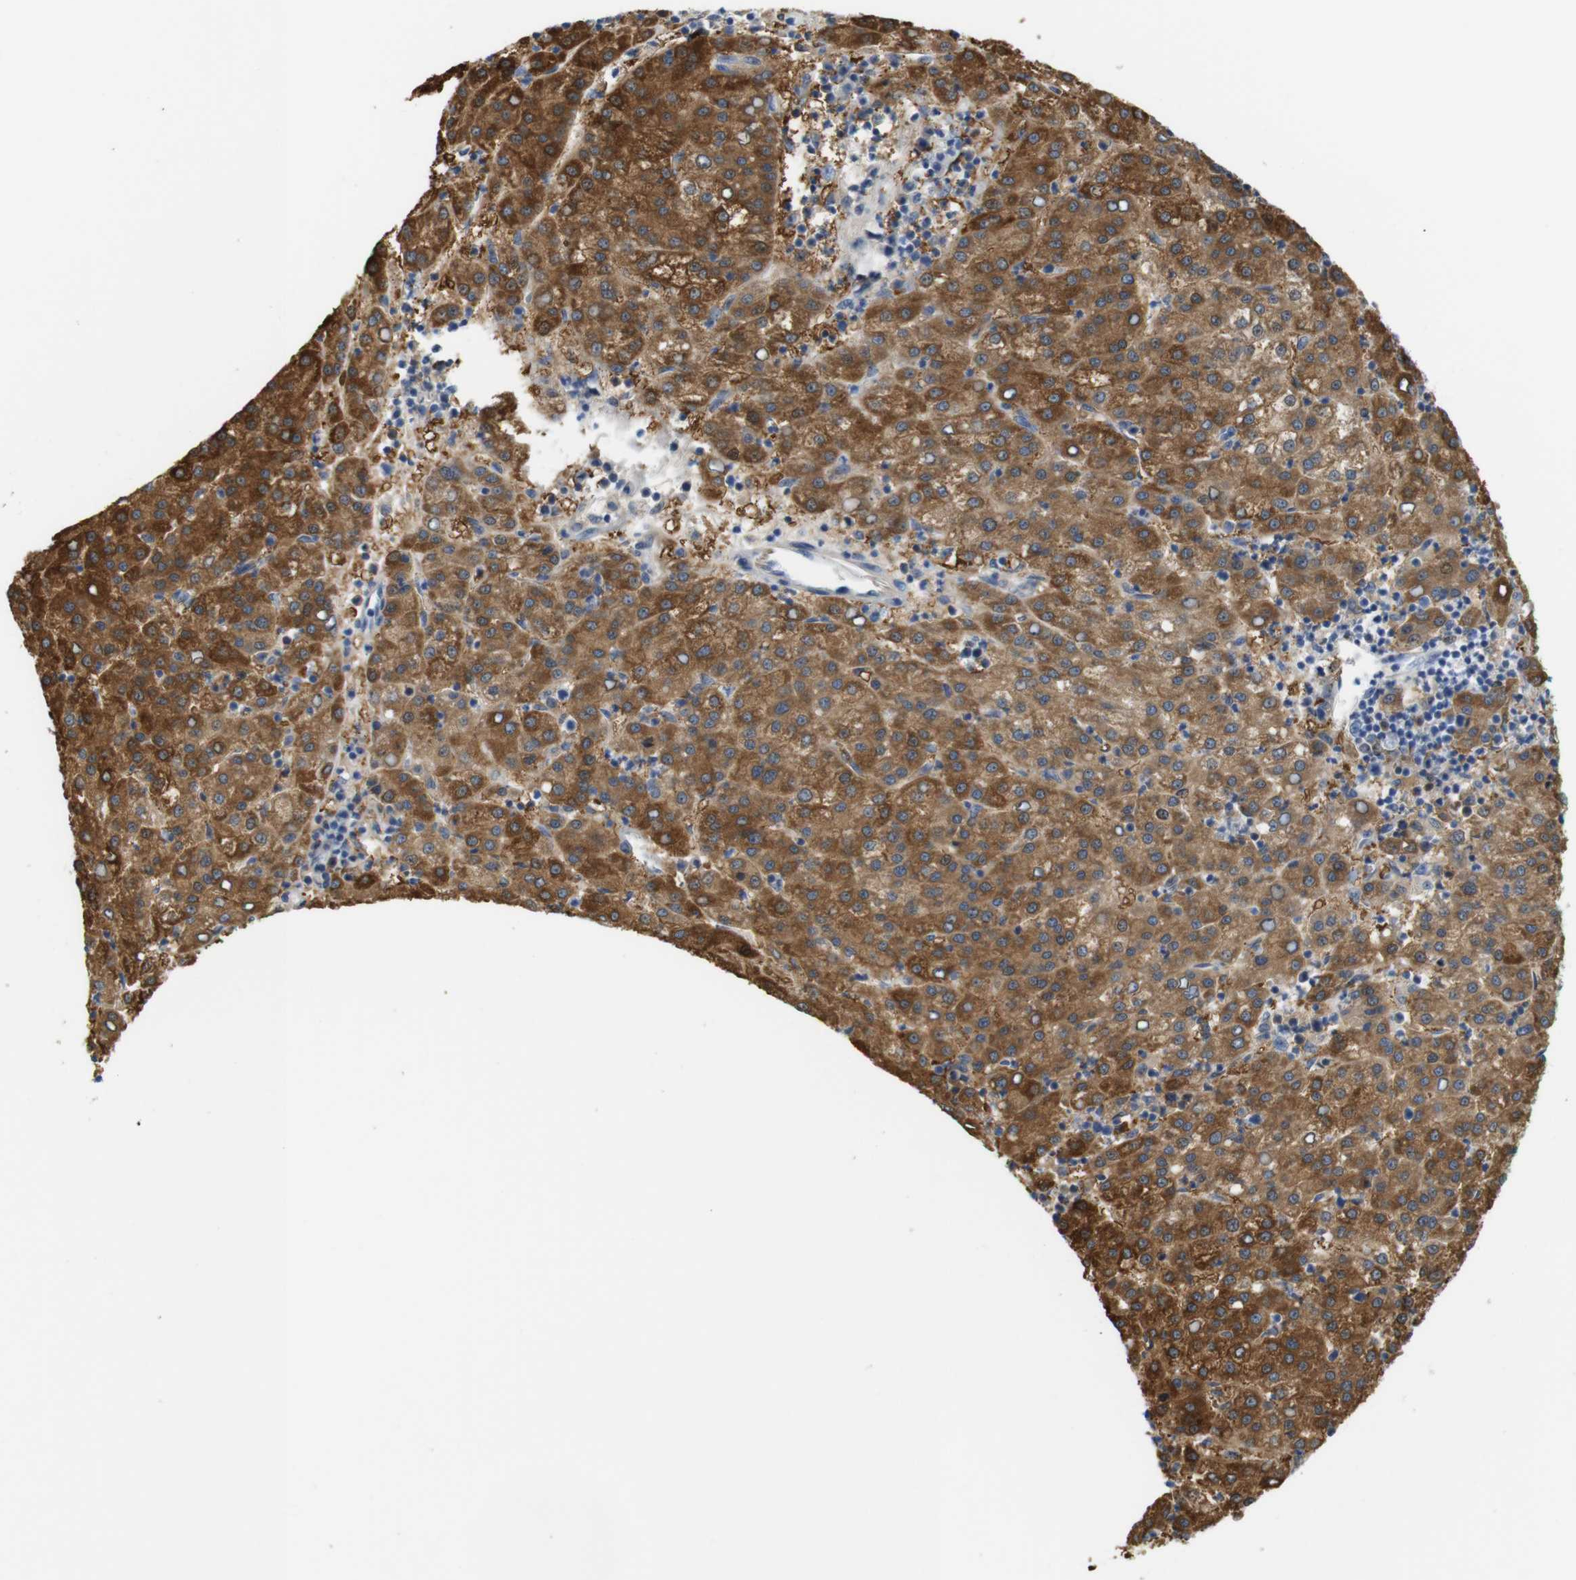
{"staining": {"intensity": "moderate", "quantity": ">75%", "location": "cytoplasmic/membranous"}, "tissue": "liver cancer", "cell_type": "Tumor cells", "image_type": "cancer", "snomed": [{"axis": "morphology", "description": "Carcinoma, Hepatocellular, NOS"}, {"axis": "topography", "description": "Liver"}], "caption": "Moderate cytoplasmic/membranous staining for a protein is appreciated in approximately >75% of tumor cells of liver hepatocellular carcinoma using immunohistochemistry (IHC).", "gene": "NEBL", "patient": {"sex": "female", "age": 58}}